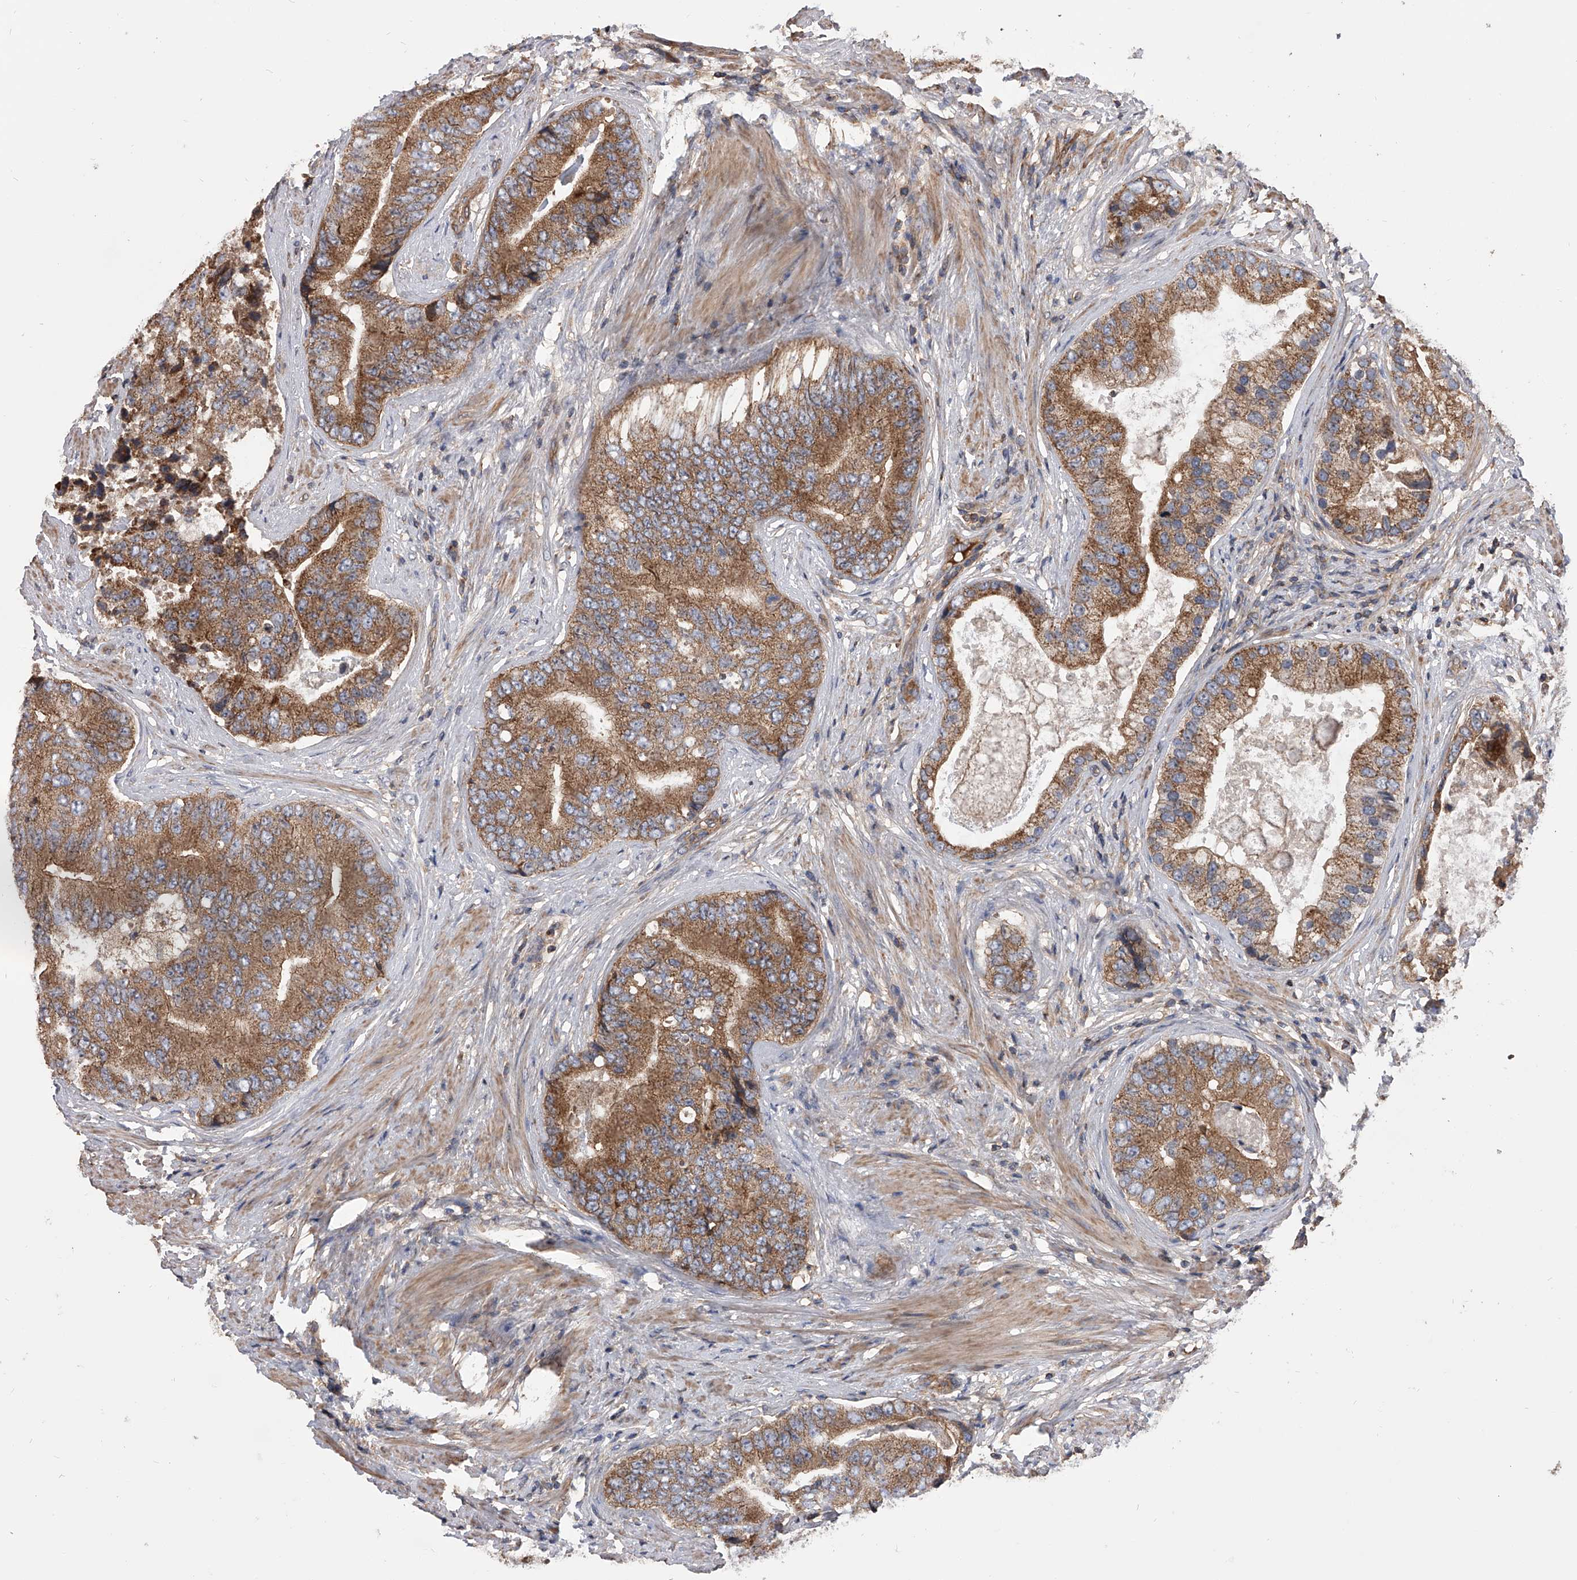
{"staining": {"intensity": "moderate", "quantity": ">75%", "location": "cytoplasmic/membranous"}, "tissue": "prostate cancer", "cell_type": "Tumor cells", "image_type": "cancer", "snomed": [{"axis": "morphology", "description": "Adenocarcinoma, High grade"}, {"axis": "topography", "description": "Prostate"}], "caption": "Protein positivity by immunohistochemistry (IHC) exhibits moderate cytoplasmic/membranous staining in about >75% of tumor cells in prostate cancer.", "gene": "CUL7", "patient": {"sex": "male", "age": 70}}